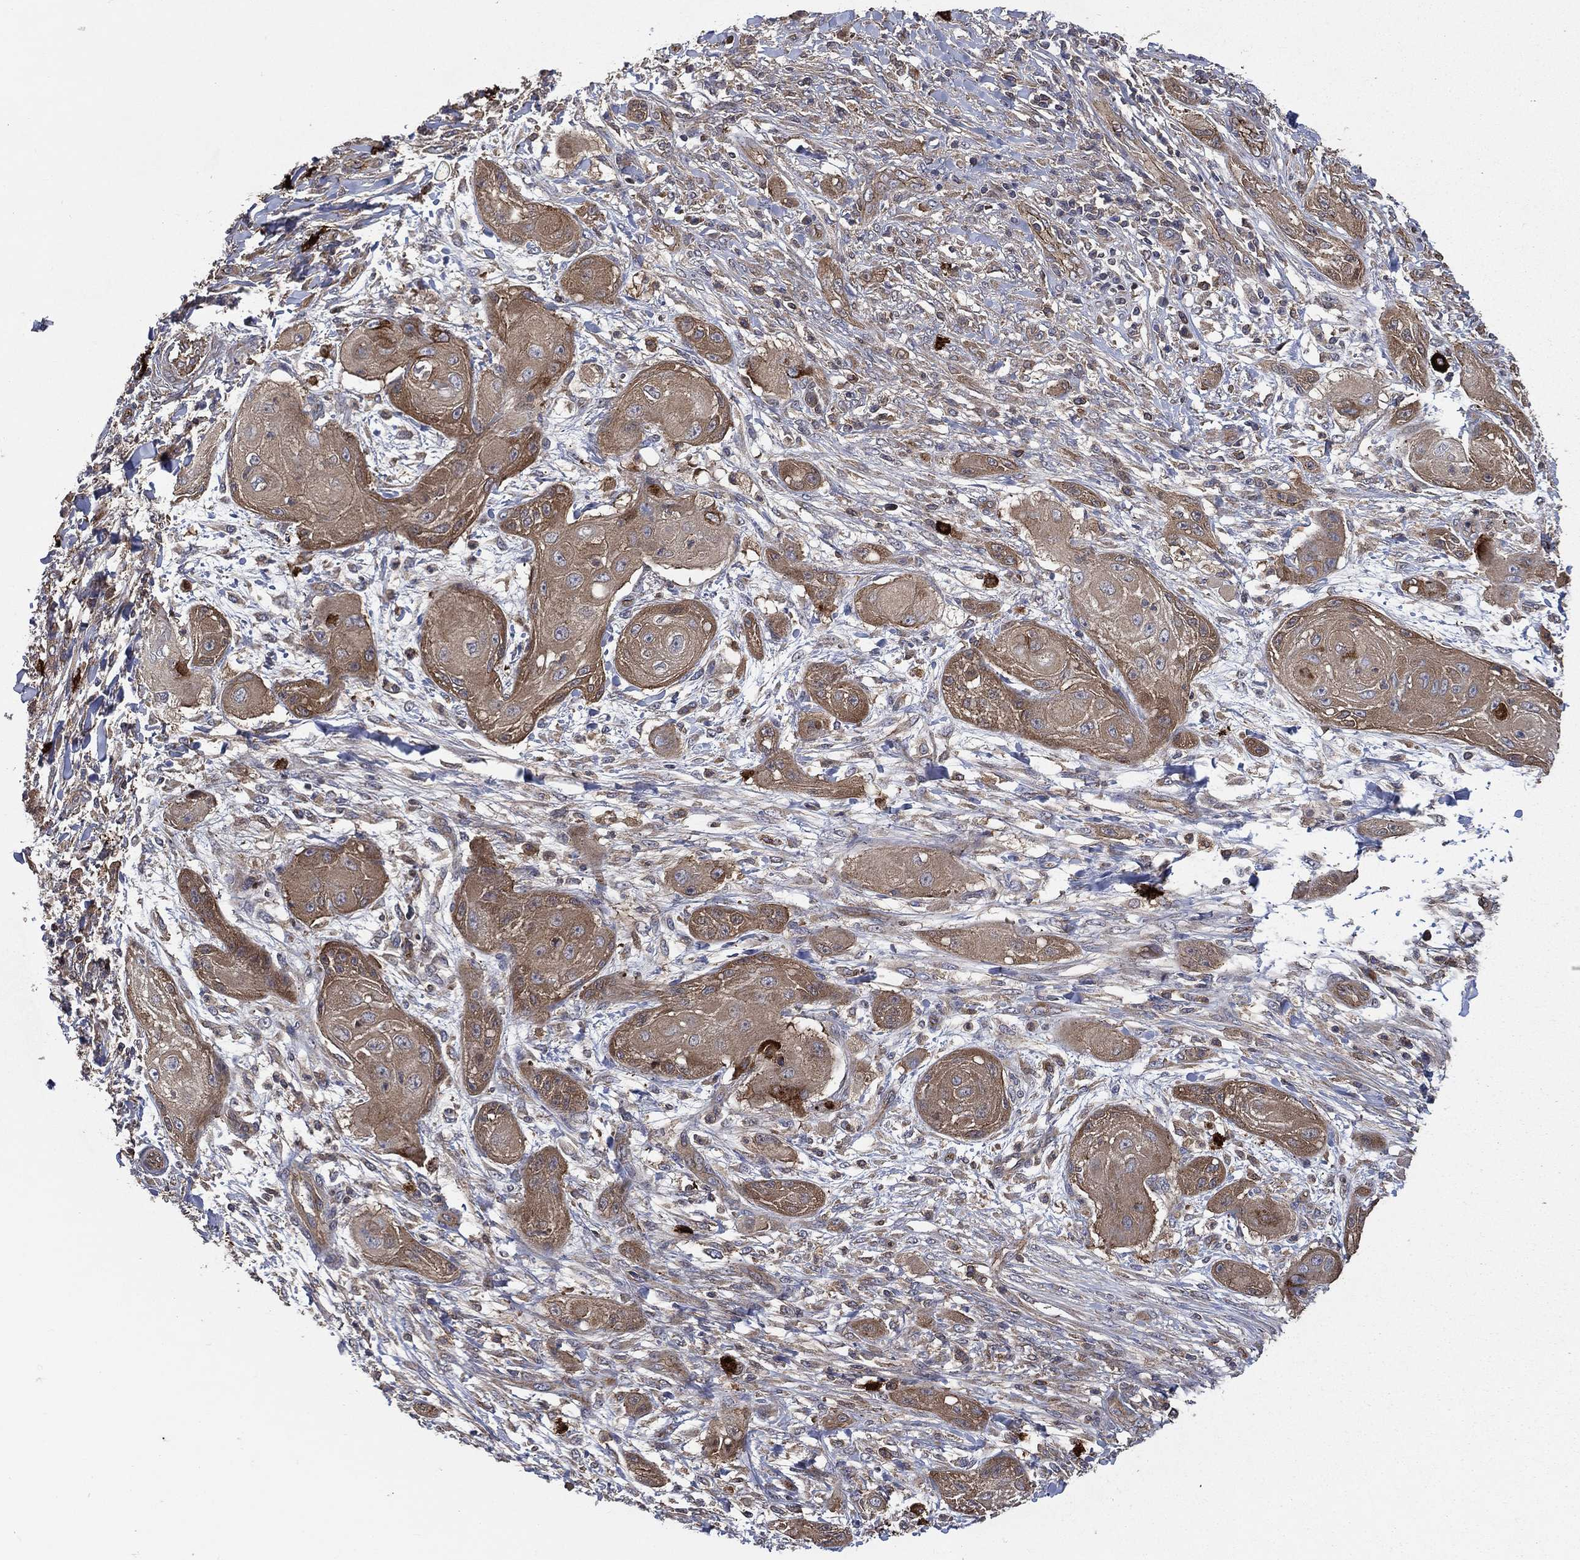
{"staining": {"intensity": "moderate", "quantity": "25%-75%", "location": "cytoplasmic/membranous"}, "tissue": "skin cancer", "cell_type": "Tumor cells", "image_type": "cancer", "snomed": [{"axis": "morphology", "description": "Squamous cell carcinoma, NOS"}, {"axis": "topography", "description": "Skin"}], "caption": "Squamous cell carcinoma (skin) was stained to show a protein in brown. There is medium levels of moderate cytoplasmic/membranous expression in about 25%-75% of tumor cells. Ihc stains the protein of interest in brown and the nuclei are stained blue.", "gene": "SMPD3", "patient": {"sex": "male", "age": 62}}